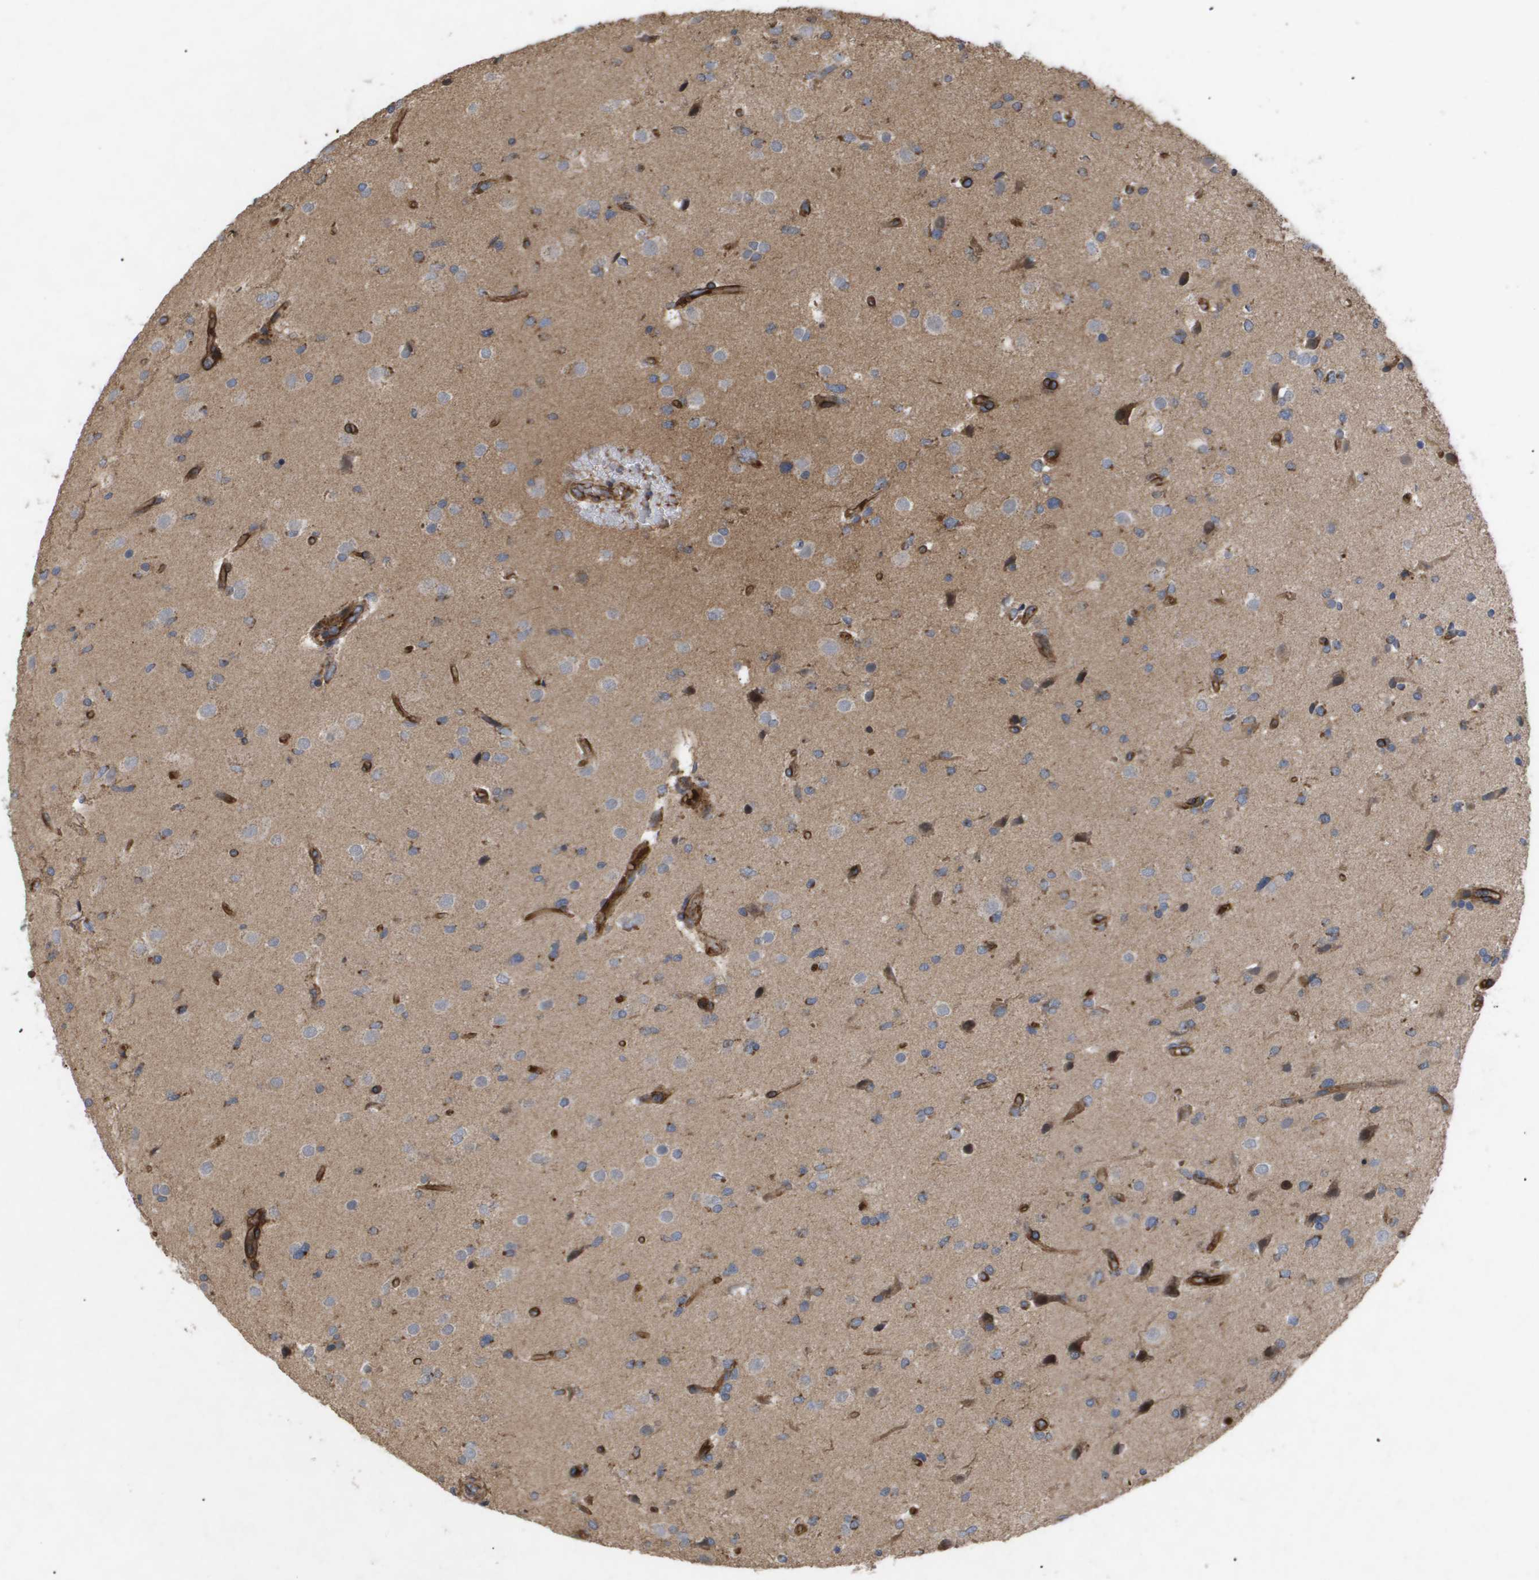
{"staining": {"intensity": "strong", "quantity": "<25%", "location": "cytoplasmic/membranous"}, "tissue": "glioma", "cell_type": "Tumor cells", "image_type": "cancer", "snomed": [{"axis": "morphology", "description": "Glioma, malignant, High grade"}, {"axis": "topography", "description": "Brain"}], "caption": "Immunohistochemistry (IHC) histopathology image of malignant high-grade glioma stained for a protein (brown), which reveals medium levels of strong cytoplasmic/membranous staining in approximately <25% of tumor cells.", "gene": "TNS1", "patient": {"sex": "male", "age": 33}}